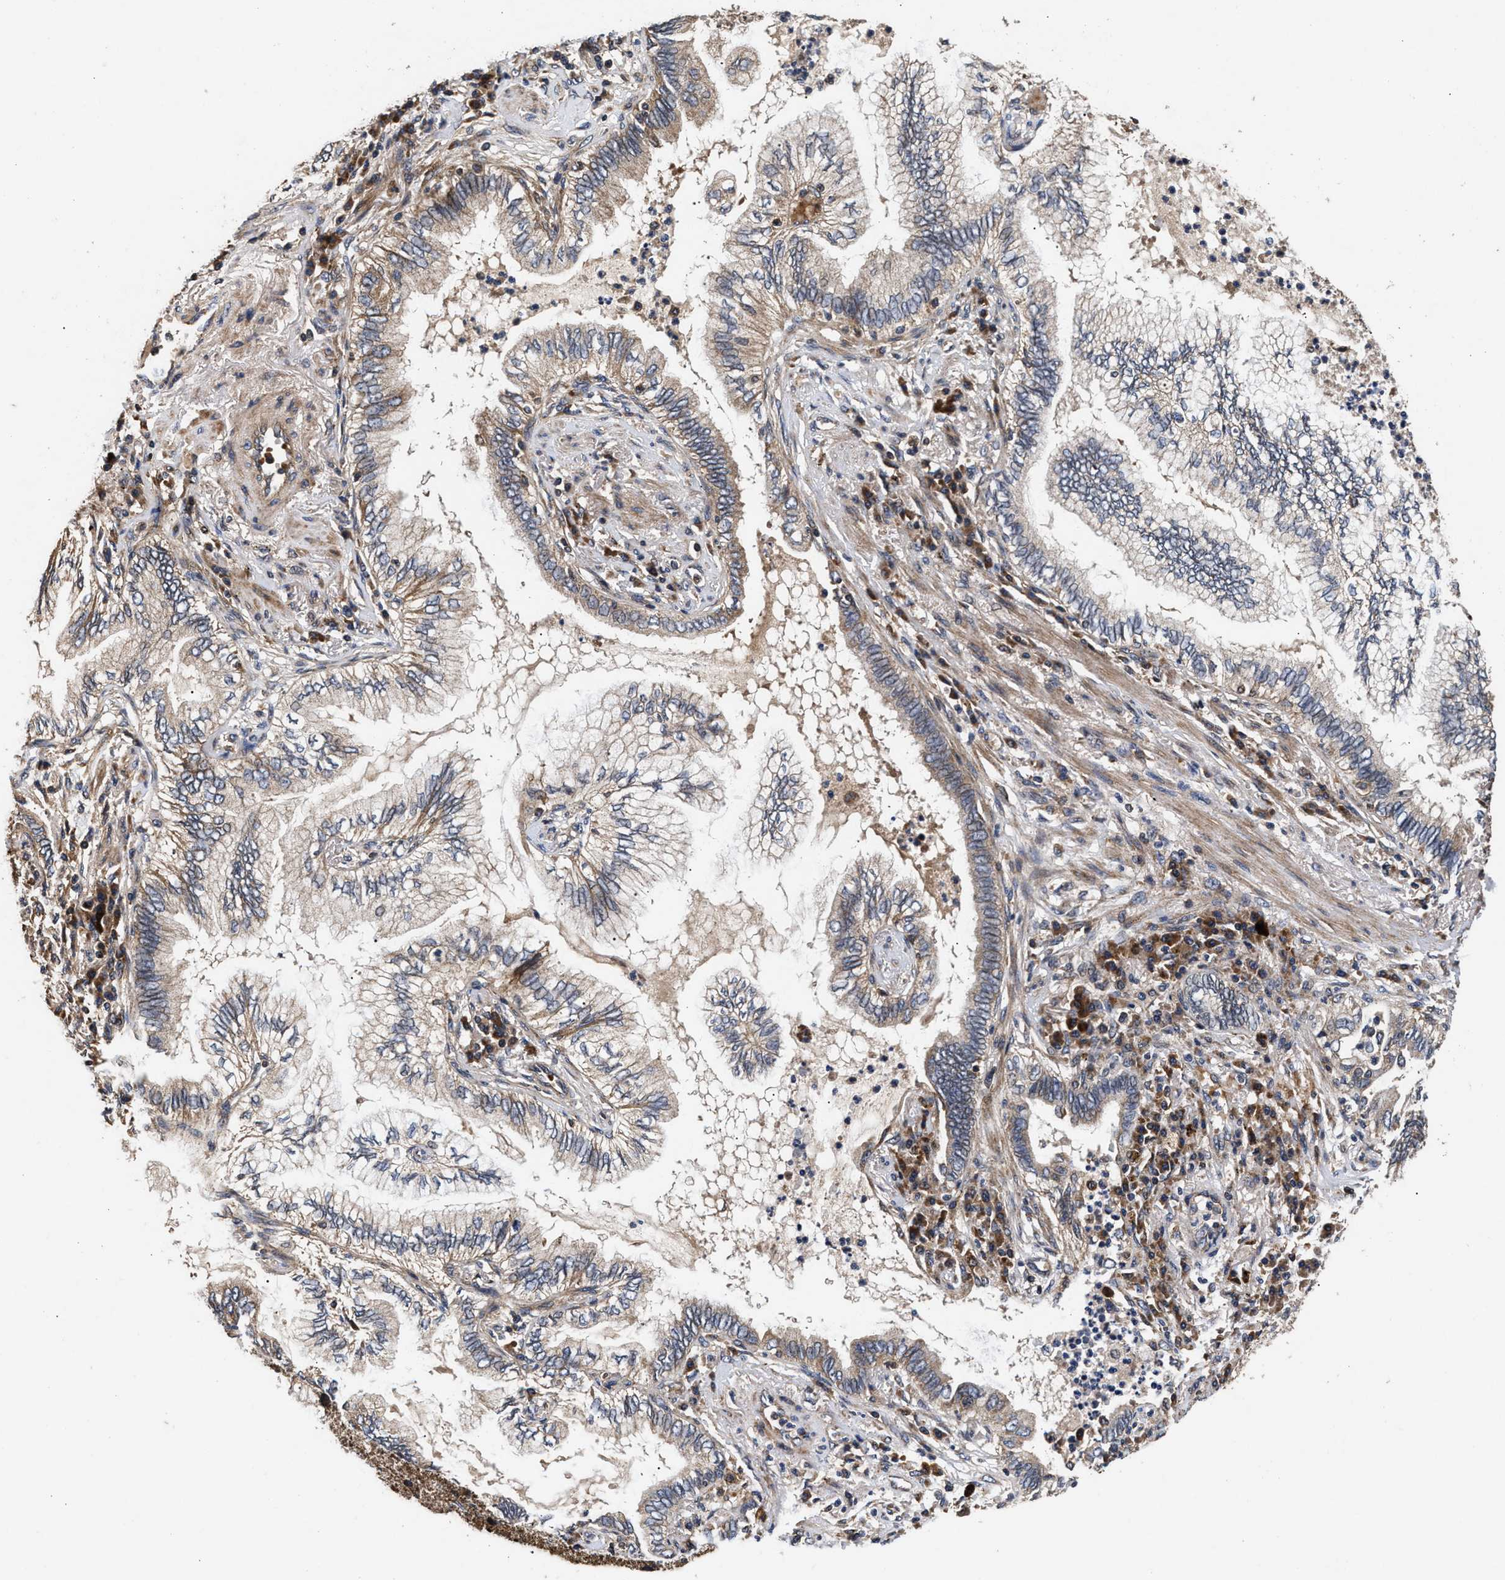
{"staining": {"intensity": "weak", "quantity": "<25%", "location": "cytoplasmic/membranous"}, "tissue": "lung cancer", "cell_type": "Tumor cells", "image_type": "cancer", "snomed": [{"axis": "morphology", "description": "Normal tissue, NOS"}, {"axis": "morphology", "description": "Adenocarcinoma, NOS"}, {"axis": "topography", "description": "Bronchus"}, {"axis": "topography", "description": "Lung"}], "caption": "This is a micrograph of IHC staining of adenocarcinoma (lung), which shows no staining in tumor cells. (IHC, brightfield microscopy, high magnification).", "gene": "NFKB2", "patient": {"sex": "female", "age": 70}}